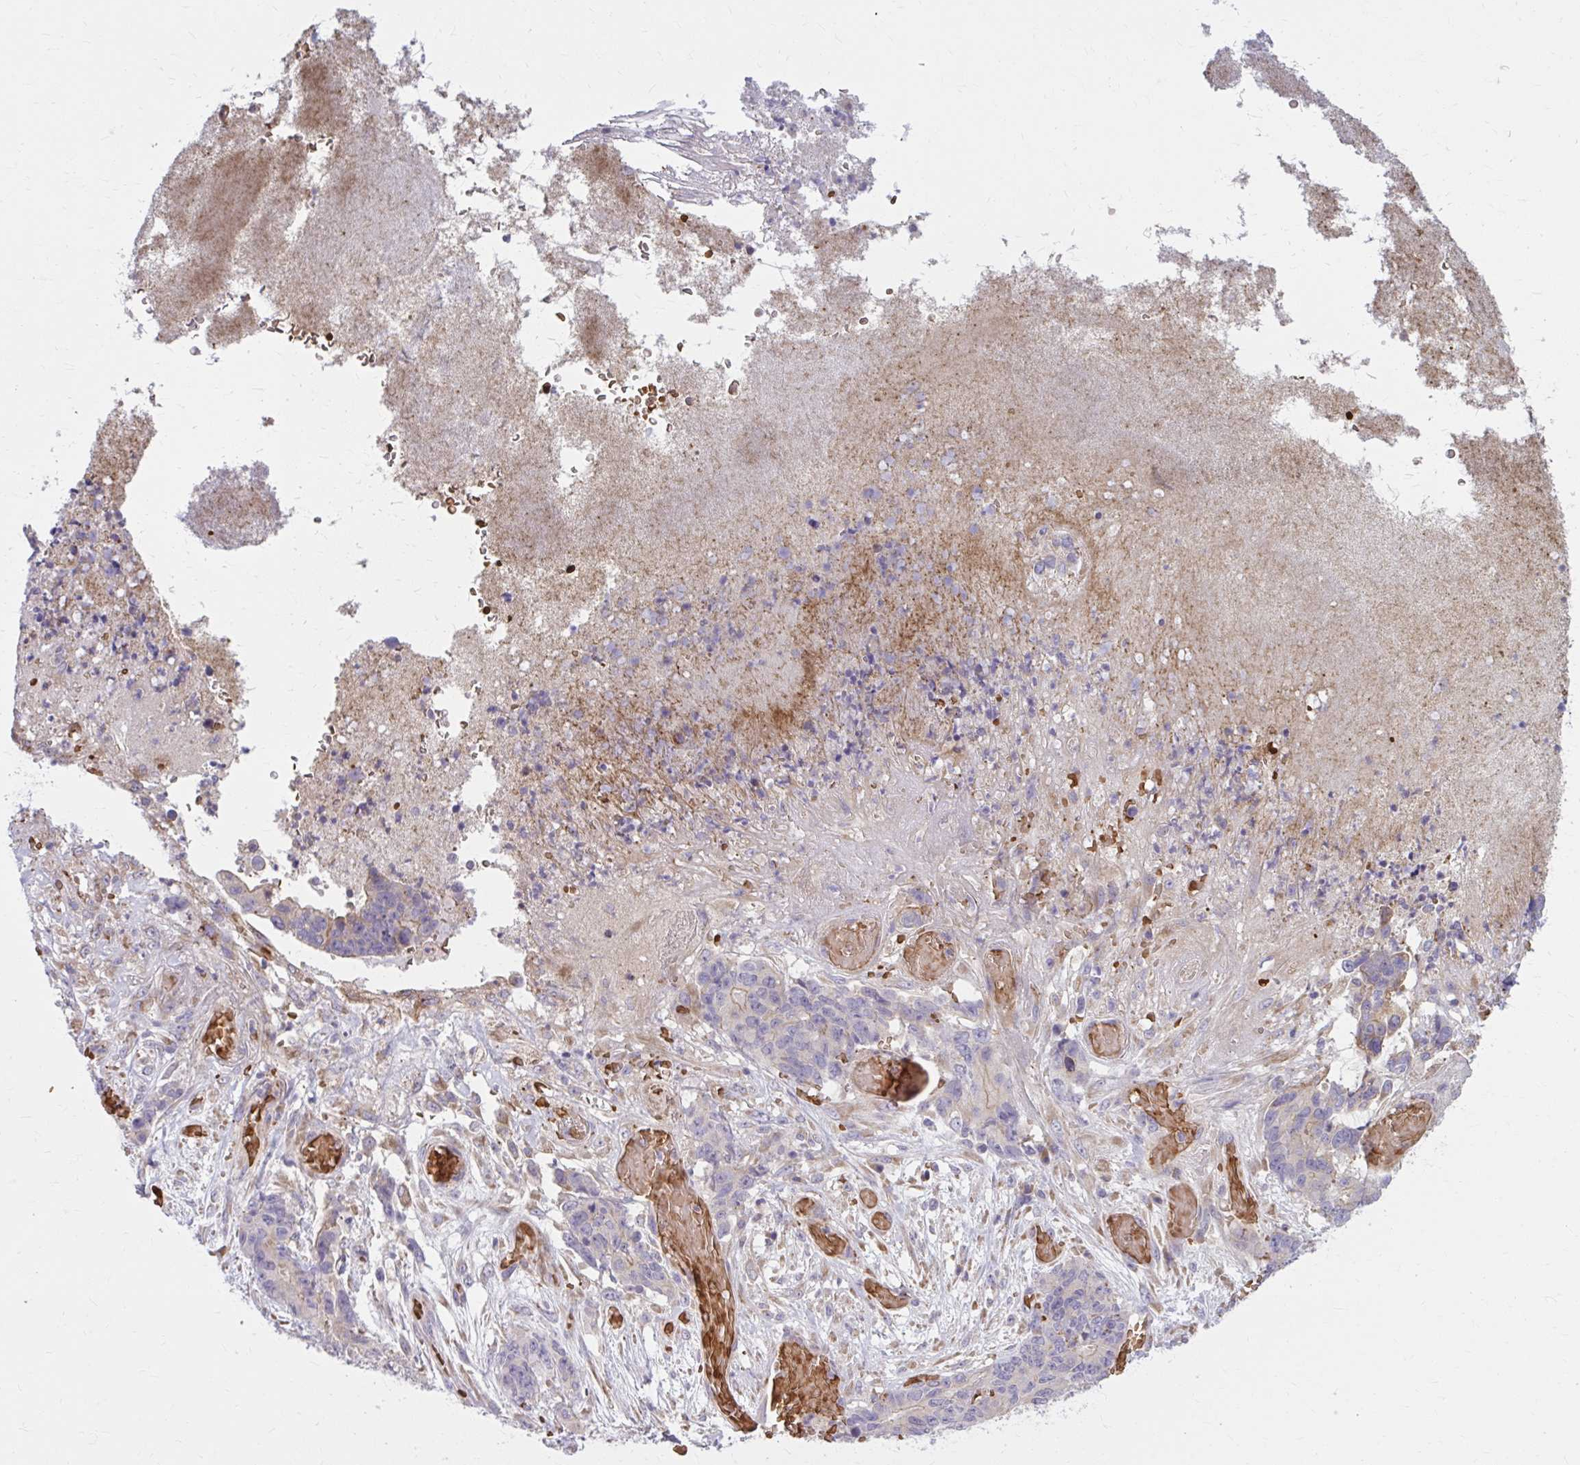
{"staining": {"intensity": "weak", "quantity": "<25%", "location": "cytoplasmic/membranous"}, "tissue": "stomach cancer", "cell_type": "Tumor cells", "image_type": "cancer", "snomed": [{"axis": "morphology", "description": "Normal tissue, NOS"}, {"axis": "morphology", "description": "Adenocarcinoma, NOS"}, {"axis": "topography", "description": "Stomach"}], "caption": "High power microscopy micrograph of an IHC micrograph of stomach cancer, revealing no significant positivity in tumor cells.", "gene": "SNF8", "patient": {"sex": "female", "age": 64}}